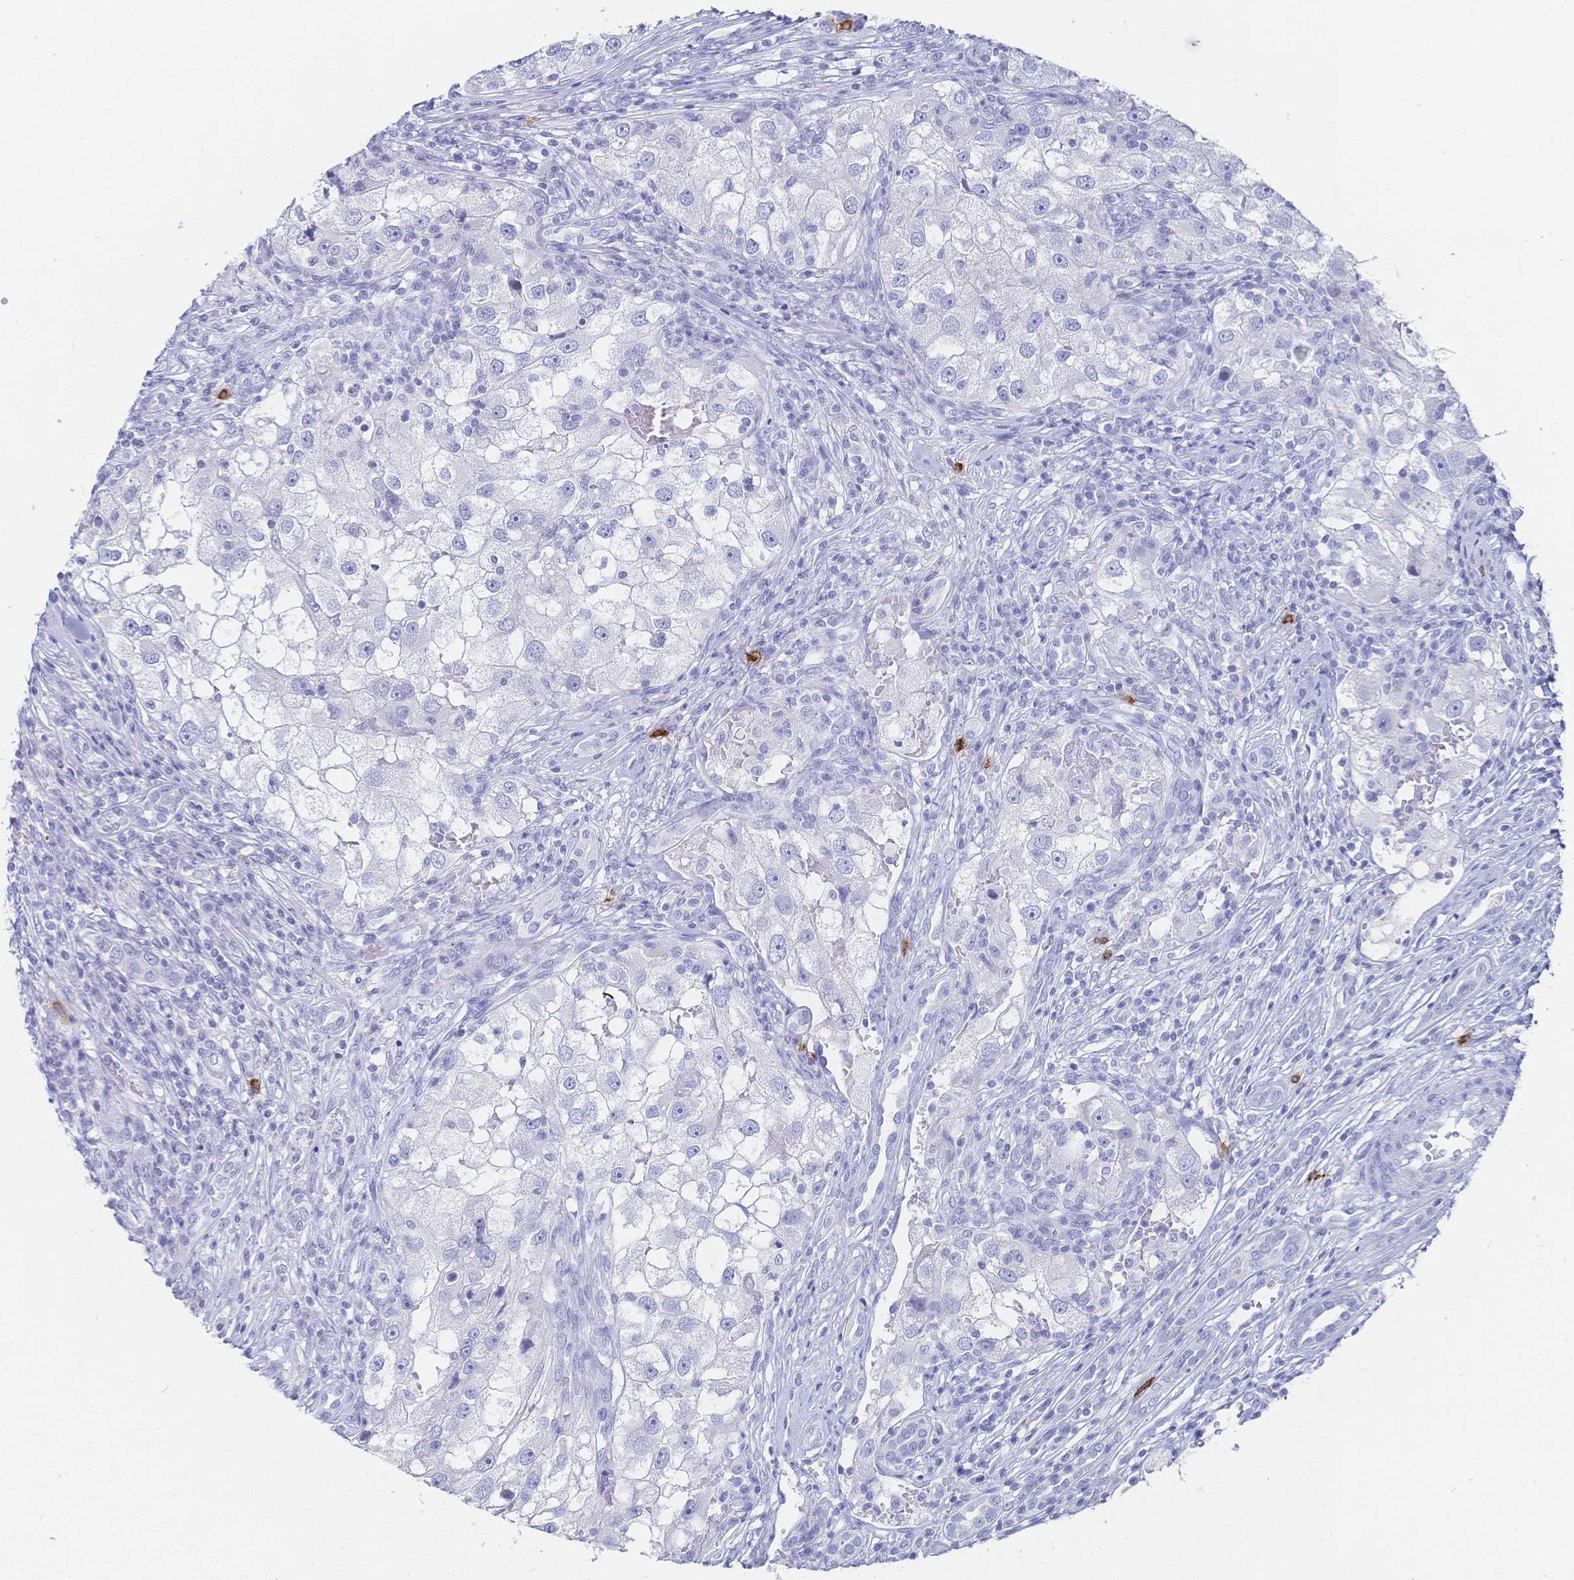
{"staining": {"intensity": "negative", "quantity": "none", "location": "none"}, "tissue": "renal cancer", "cell_type": "Tumor cells", "image_type": "cancer", "snomed": [{"axis": "morphology", "description": "Adenocarcinoma, NOS"}, {"axis": "topography", "description": "Kidney"}], "caption": "DAB immunohistochemical staining of renal adenocarcinoma shows no significant expression in tumor cells. (DAB (3,3'-diaminobenzidine) immunohistochemistry (IHC), high magnification).", "gene": "IL2RB", "patient": {"sex": "male", "age": 63}}